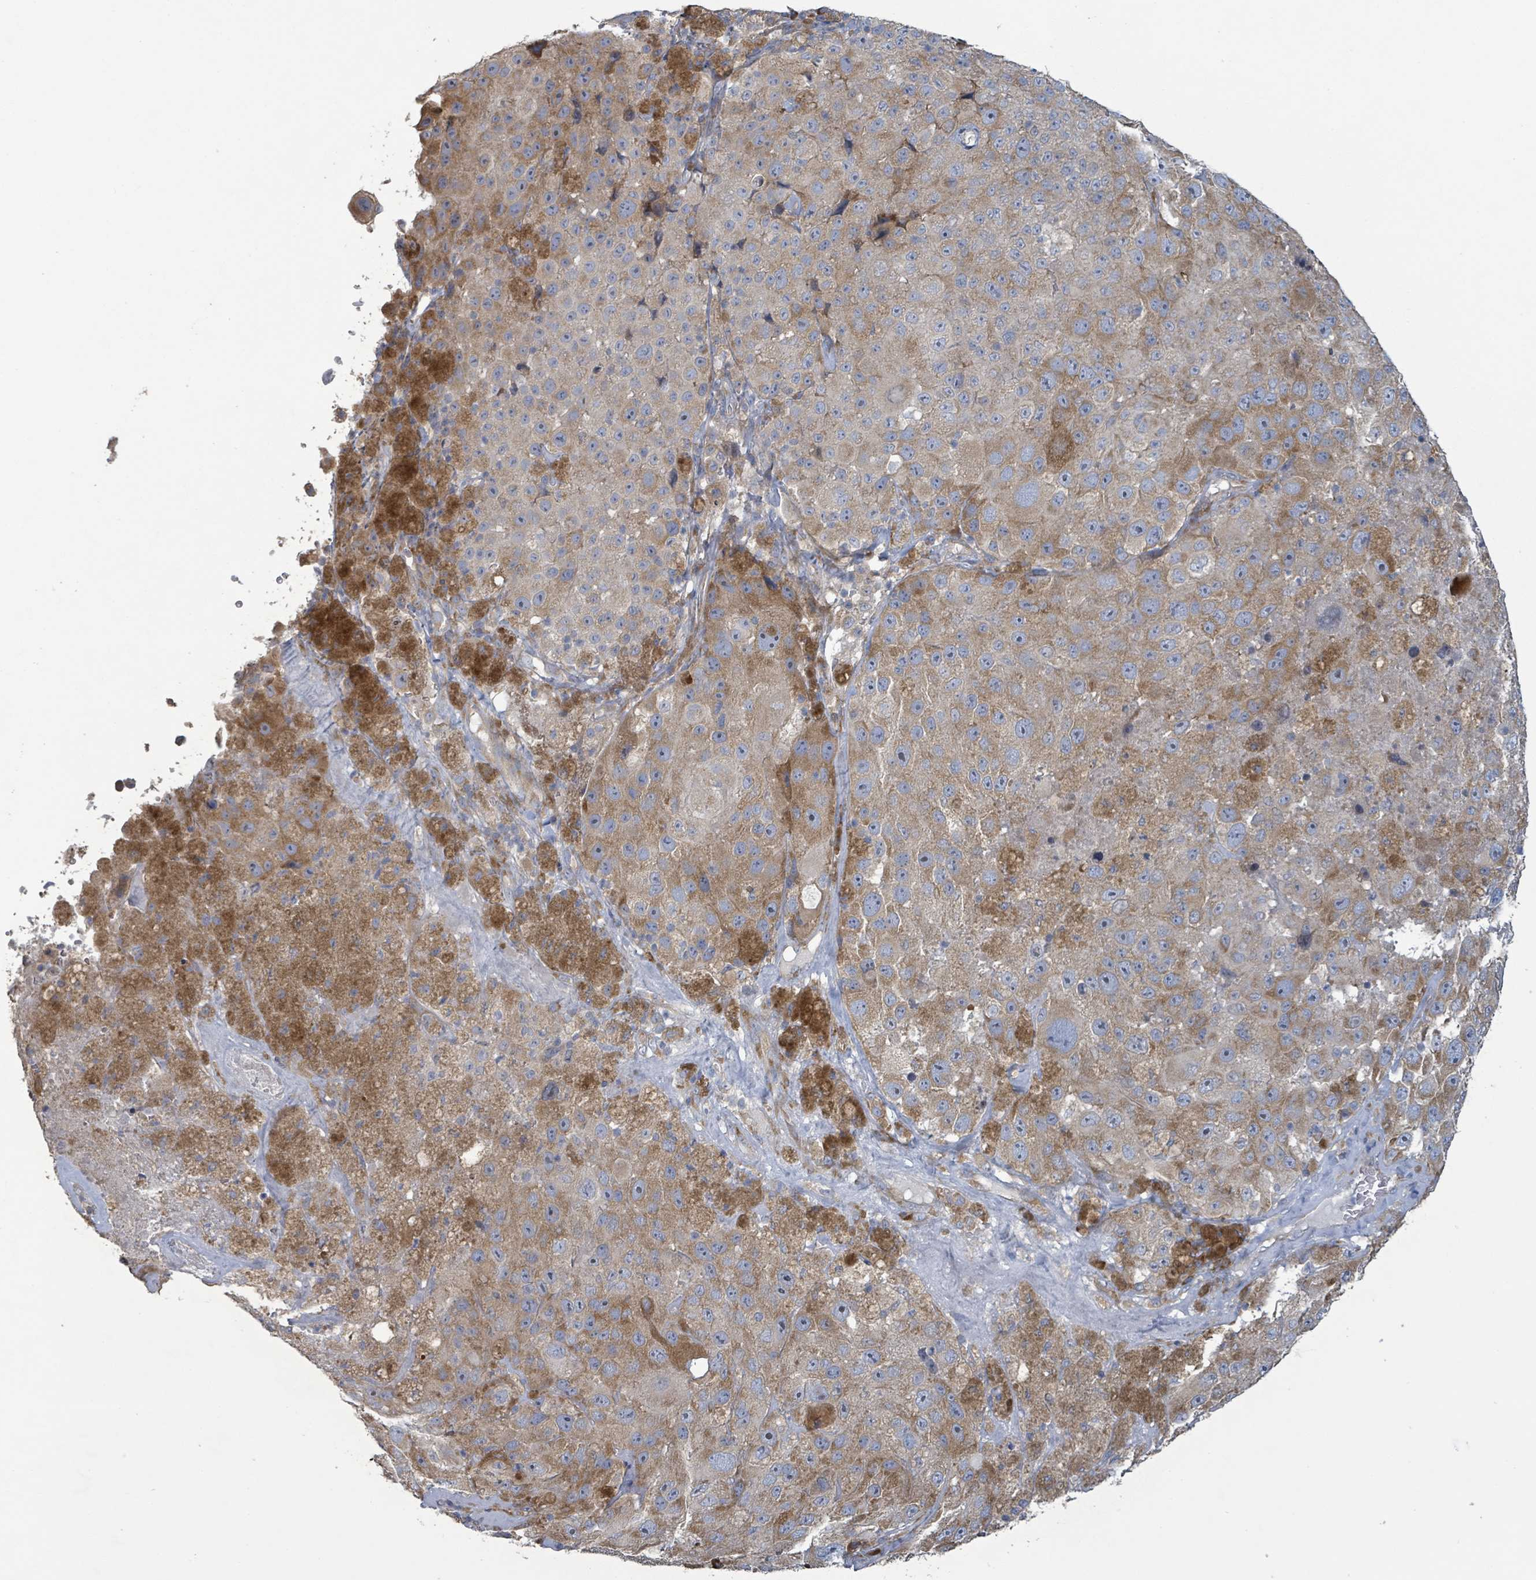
{"staining": {"intensity": "moderate", "quantity": "25%-75%", "location": "cytoplasmic/membranous"}, "tissue": "melanoma", "cell_type": "Tumor cells", "image_type": "cancer", "snomed": [{"axis": "morphology", "description": "Malignant melanoma, Metastatic site"}, {"axis": "topography", "description": "Lymph node"}], "caption": "This image displays immunohistochemistry (IHC) staining of malignant melanoma (metastatic site), with medium moderate cytoplasmic/membranous positivity in about 25%-75% of tumor cells.", "gene": "RPL32", "patient": {"sex": "male", "age": 62}}